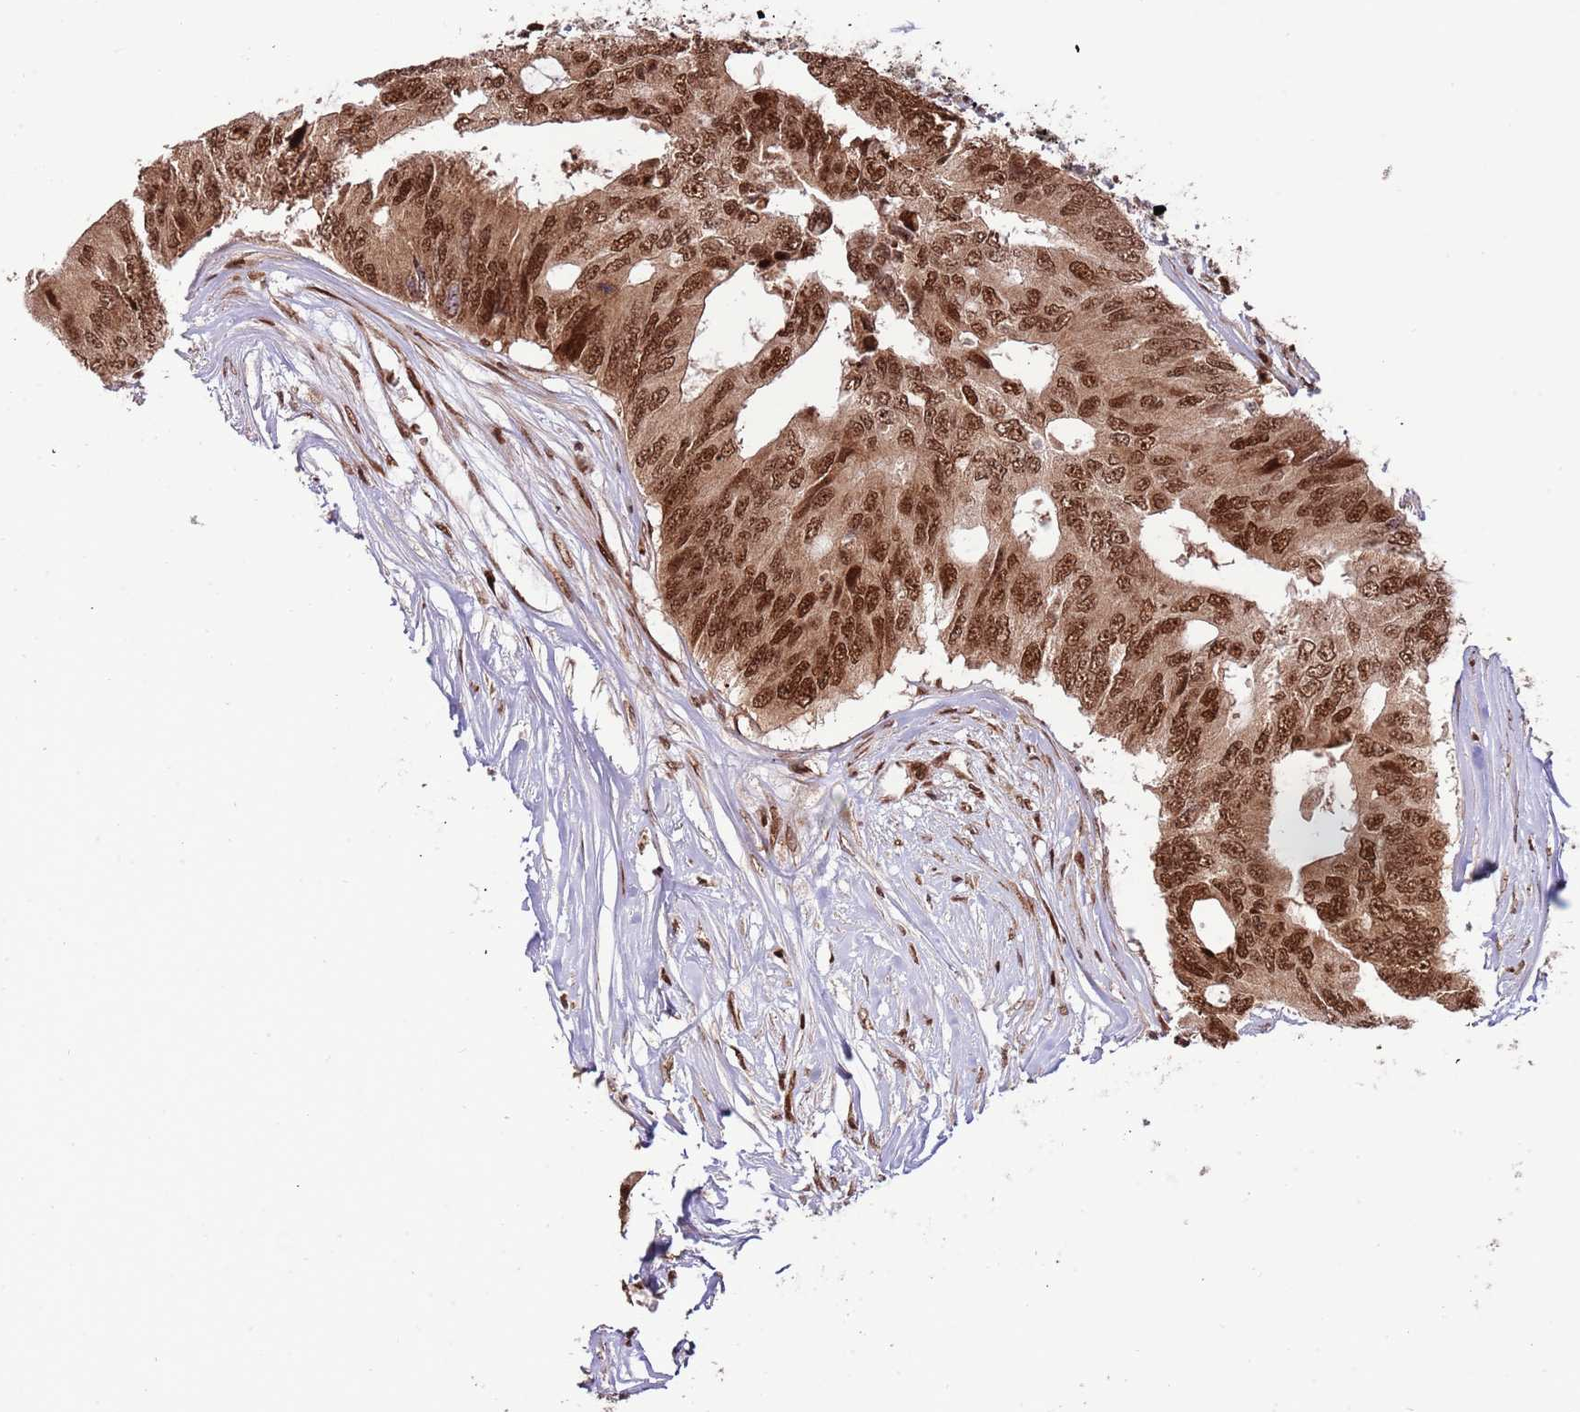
{"staining": {"intensity": "strong", "quantity": ">75%", "location": "nuclear"}, "tissue": "colorectal cancer", "cell_type": "Tumor cells", "image_type": "cancer", "snomed": [{"axis": "morphology", "description": "Adenocarcinoma, NOS"}, {"axis": "topography", "description": "Colon"}], "caption": "Immunohistochemical staining of human colorectal adenocarcinoma demonstrates high levels of strong nuclear protein positivity in approximately >75% of tumor cells.", "gene": "RIF1", "patient": {"sex": "male", "age": 71}}